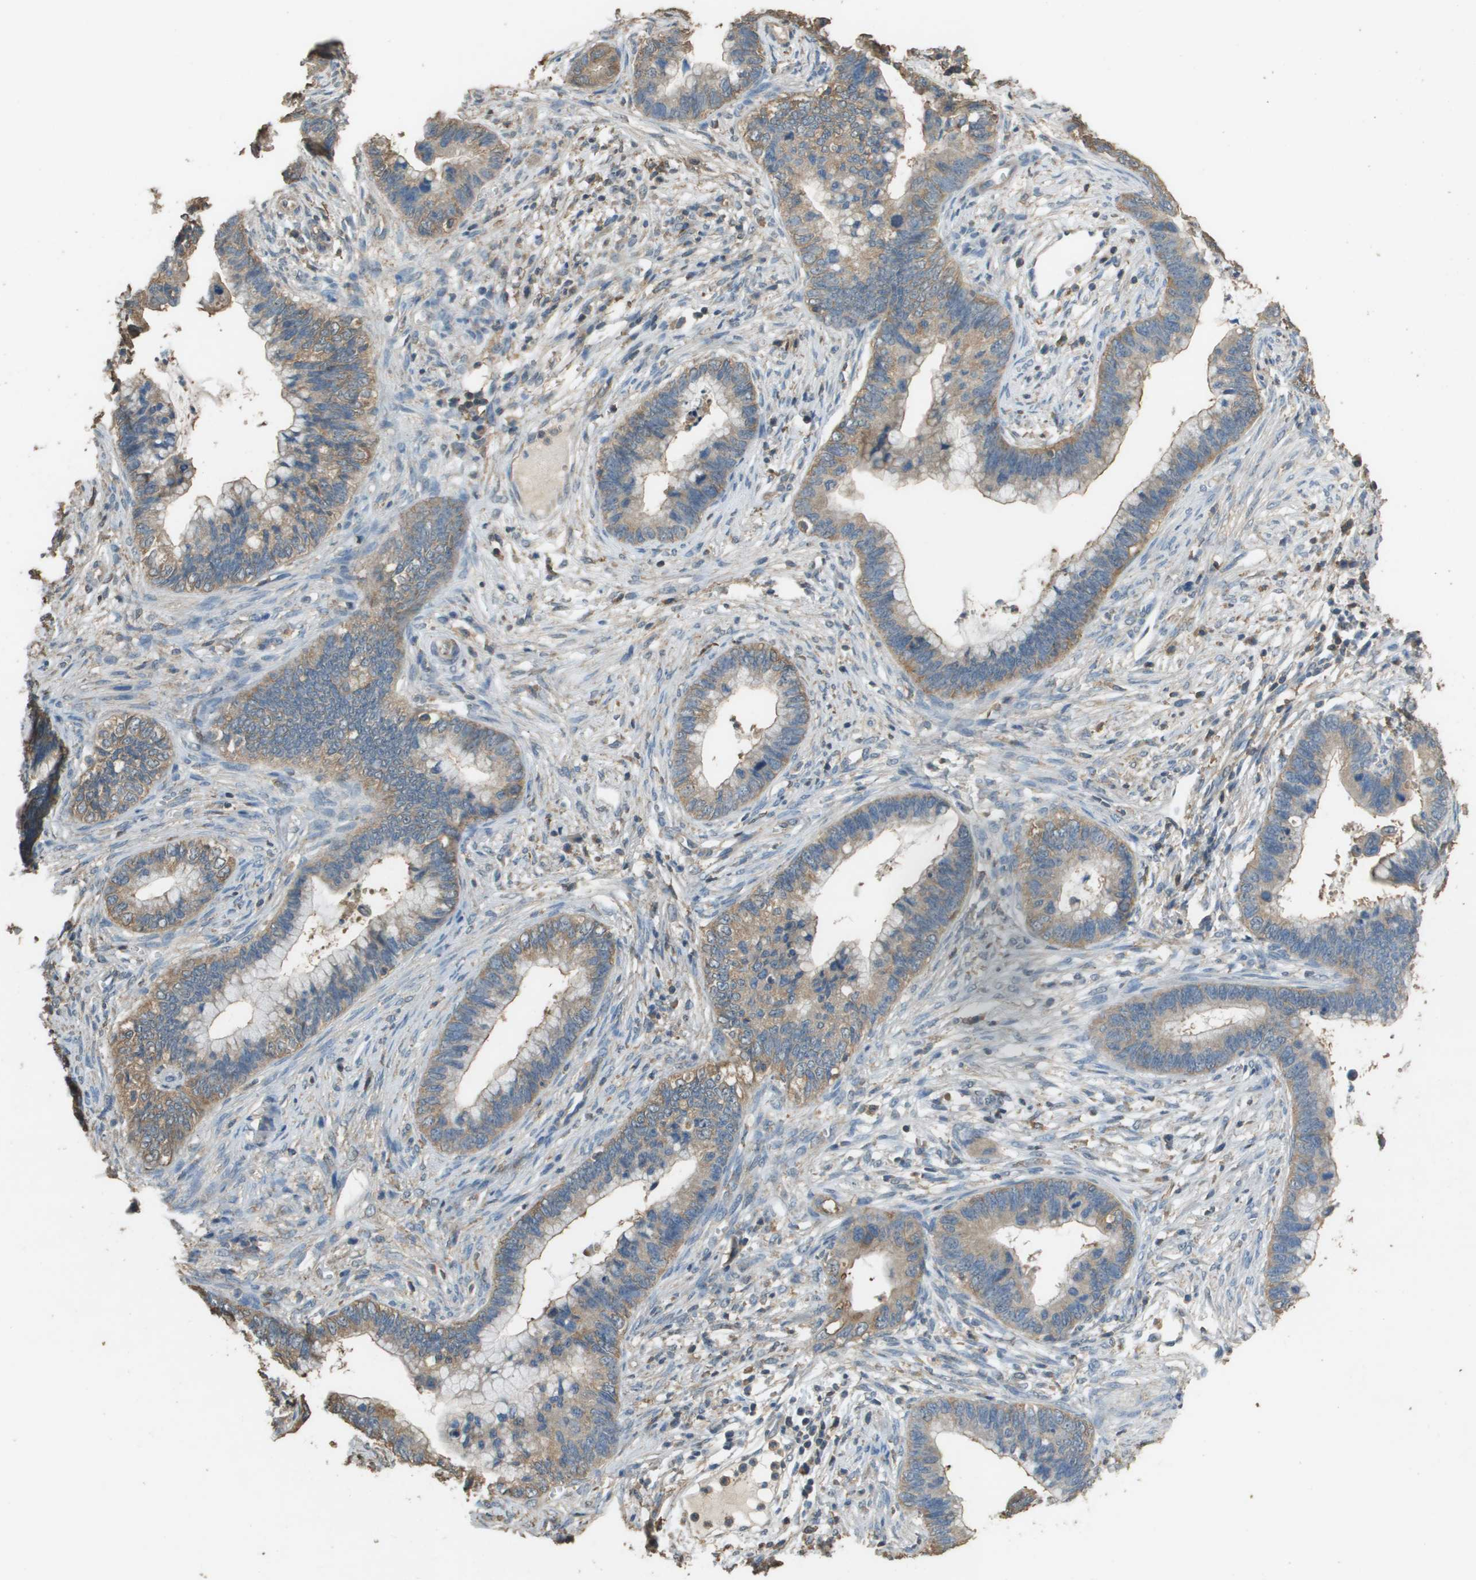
{"staining": {"intensity": "weak", "quantity": ">75%", "location": "cytoplasmic/membranous"}, "tissue": "cervical cancer", "cell_type": "Tumor cells", "image_type": "cancer", "snomed": [{"axis": "morphology", "description": "Adenocarcinoma, NOS"}, {"axis": "topography", "description": "Cervix"}], "caption": "This micrograph exhibits cervical adenocarcinoma stained with immunohistochemistry to label a protein in brown. The cytoplasmic/membranous of tumor cells show weak positivity for the protein. Nuclei are counter-stained blue.", "gene": "MS4A7", "patient": {"sex": "female", "age": 44}}